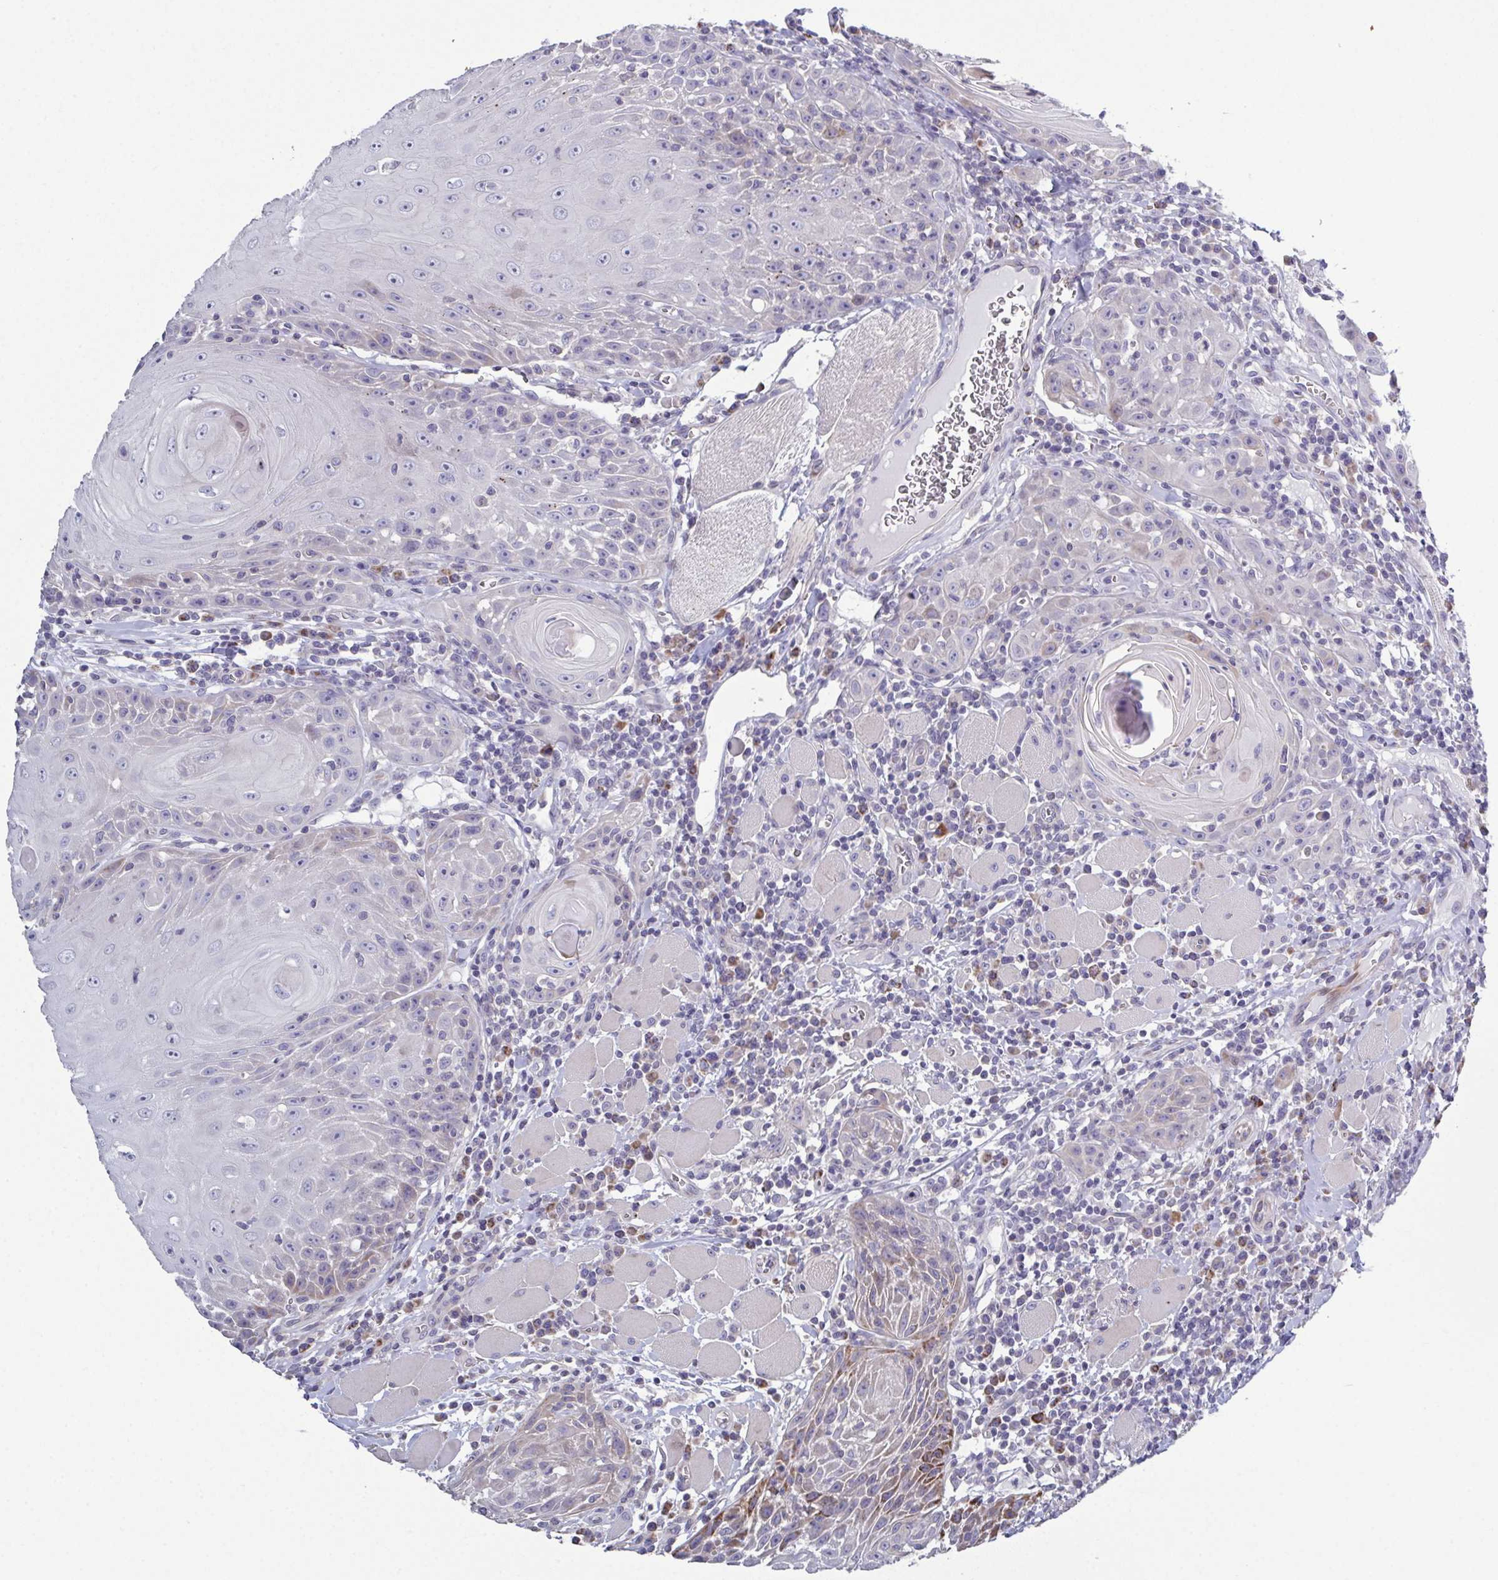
{"staining": {"intensity": "negative", "quantity": "none", "location": "none"}, "tissue": "head and neck cancer", "cell_type": "Tumor cells", "image_type": "cancer", "snomed": [{"axis": "morphology", "description": "Squamous cell carcinoma, NOS"}, {"axis": "topography", "description": "Head-Neck"}], "caption": "Immunohistochemistry (IHC) of head and neck cancer reveals no positivity in tumor cells.", "gene": "GLDC", "patient": {"sex": "male", "age": 52}}